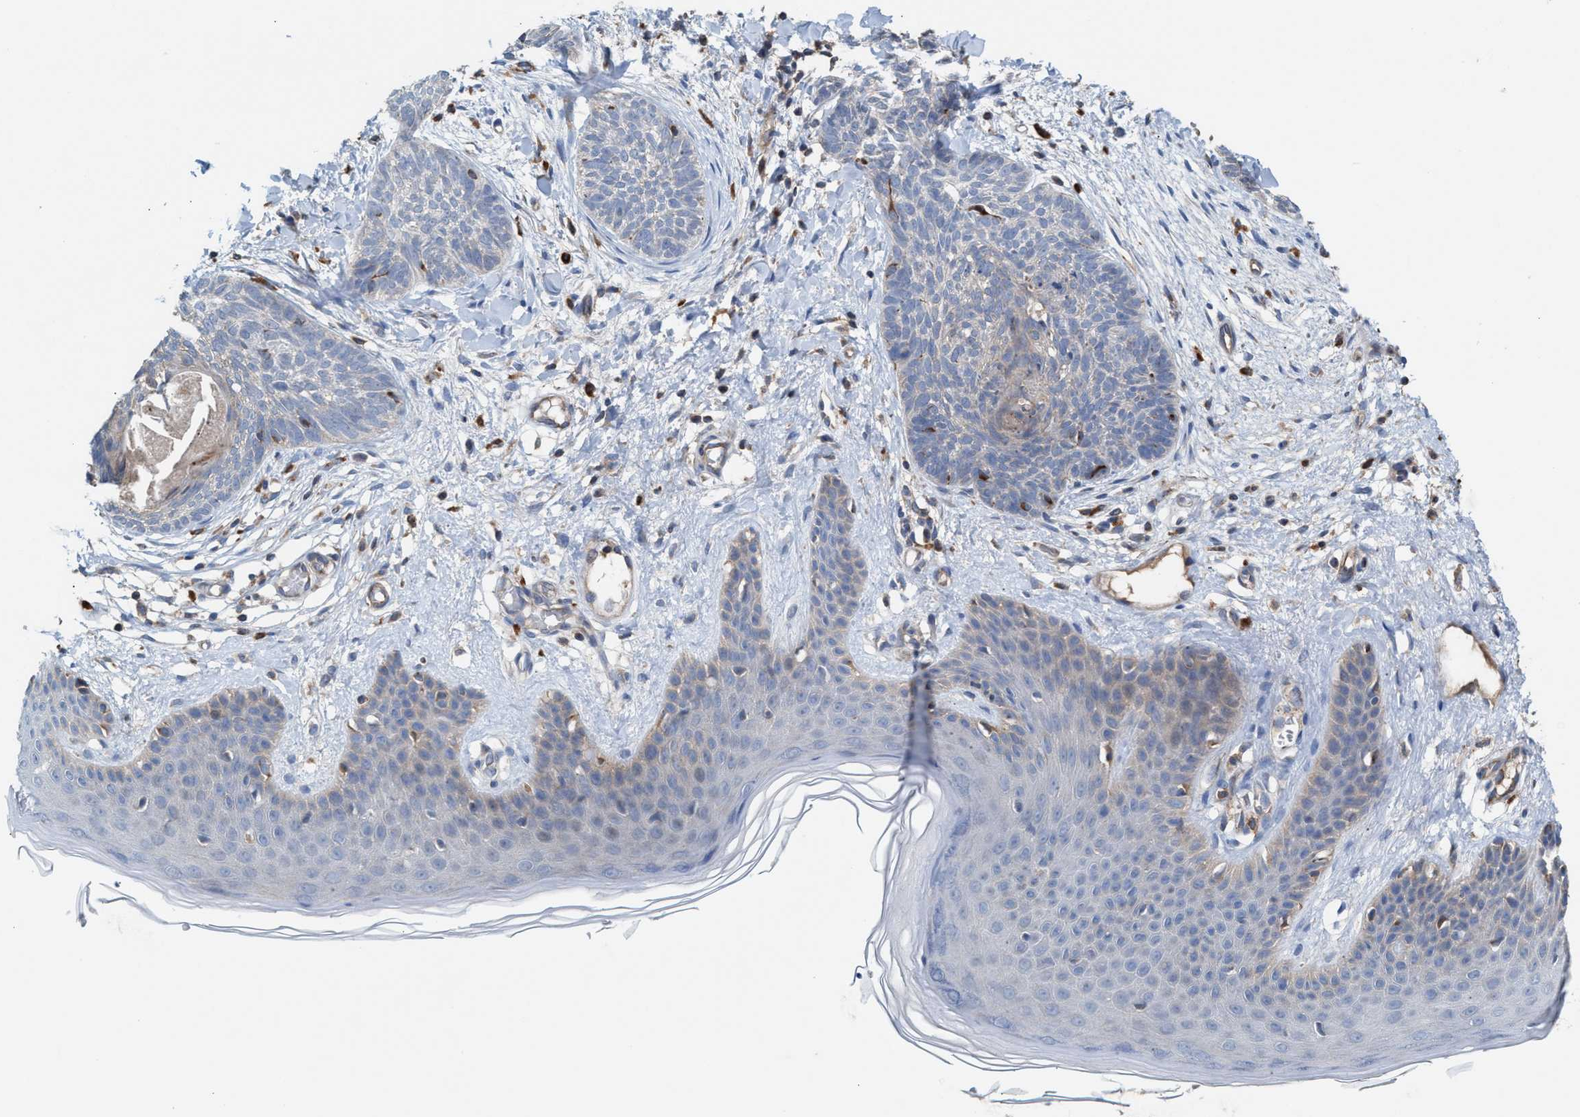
{"staining": {"intensity": "negative", "quantity": "none", "location": "none"}, "tissue": "skin cancer", "cell_type": "Tumor cells", "image_type": "cancer", "snomed": [{"axis": "morphology", "description": "Basal cell carcinoma"}, {"axis": "topography", "description": "Skin"}], "caption": "The image shows no significant positivity in tumor cells of skin cancer (basal cell carcinoma).", "gene": "MRM1", "patient": {"sex": "female", "age": 59}}